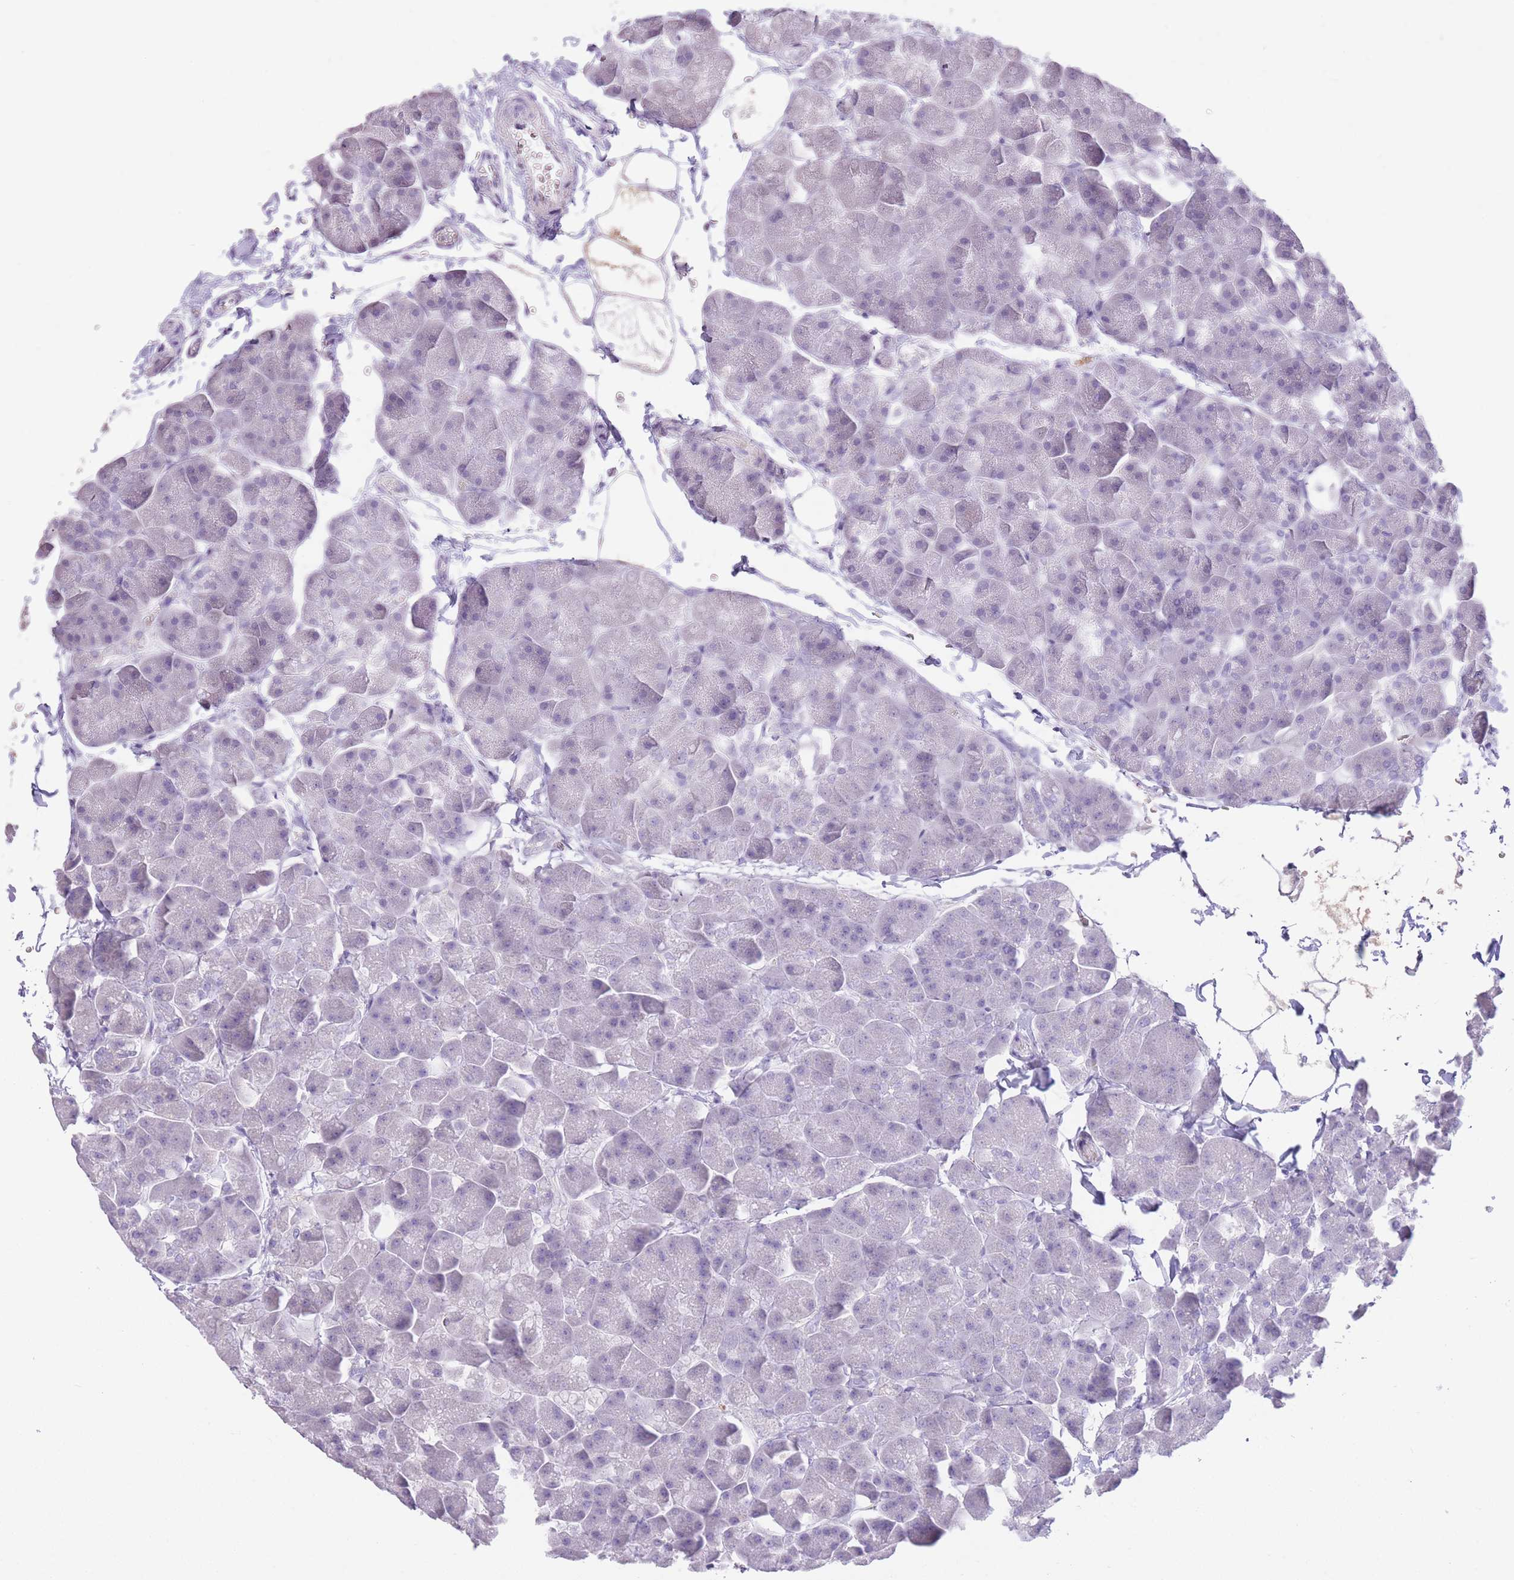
{"staining": {"intensity": "negative", "quantity": "none", "location": "none"}, "tissue": "pancreas", "cell_type": "Exocrine glandular cells", "image_type": "normal", "snomed": [{"axis": "morphology", "description": "Normal tissue, NOS"}, {"axis": "topography", "description": "Pancreas"}], "caption": "High power microscopy image of an IHC micrograph of benign pancreas, revealing no significant expression in exocrine glandular cells.", "gene": "WDR70", "patient": {"sex": "male", "age": 35}}